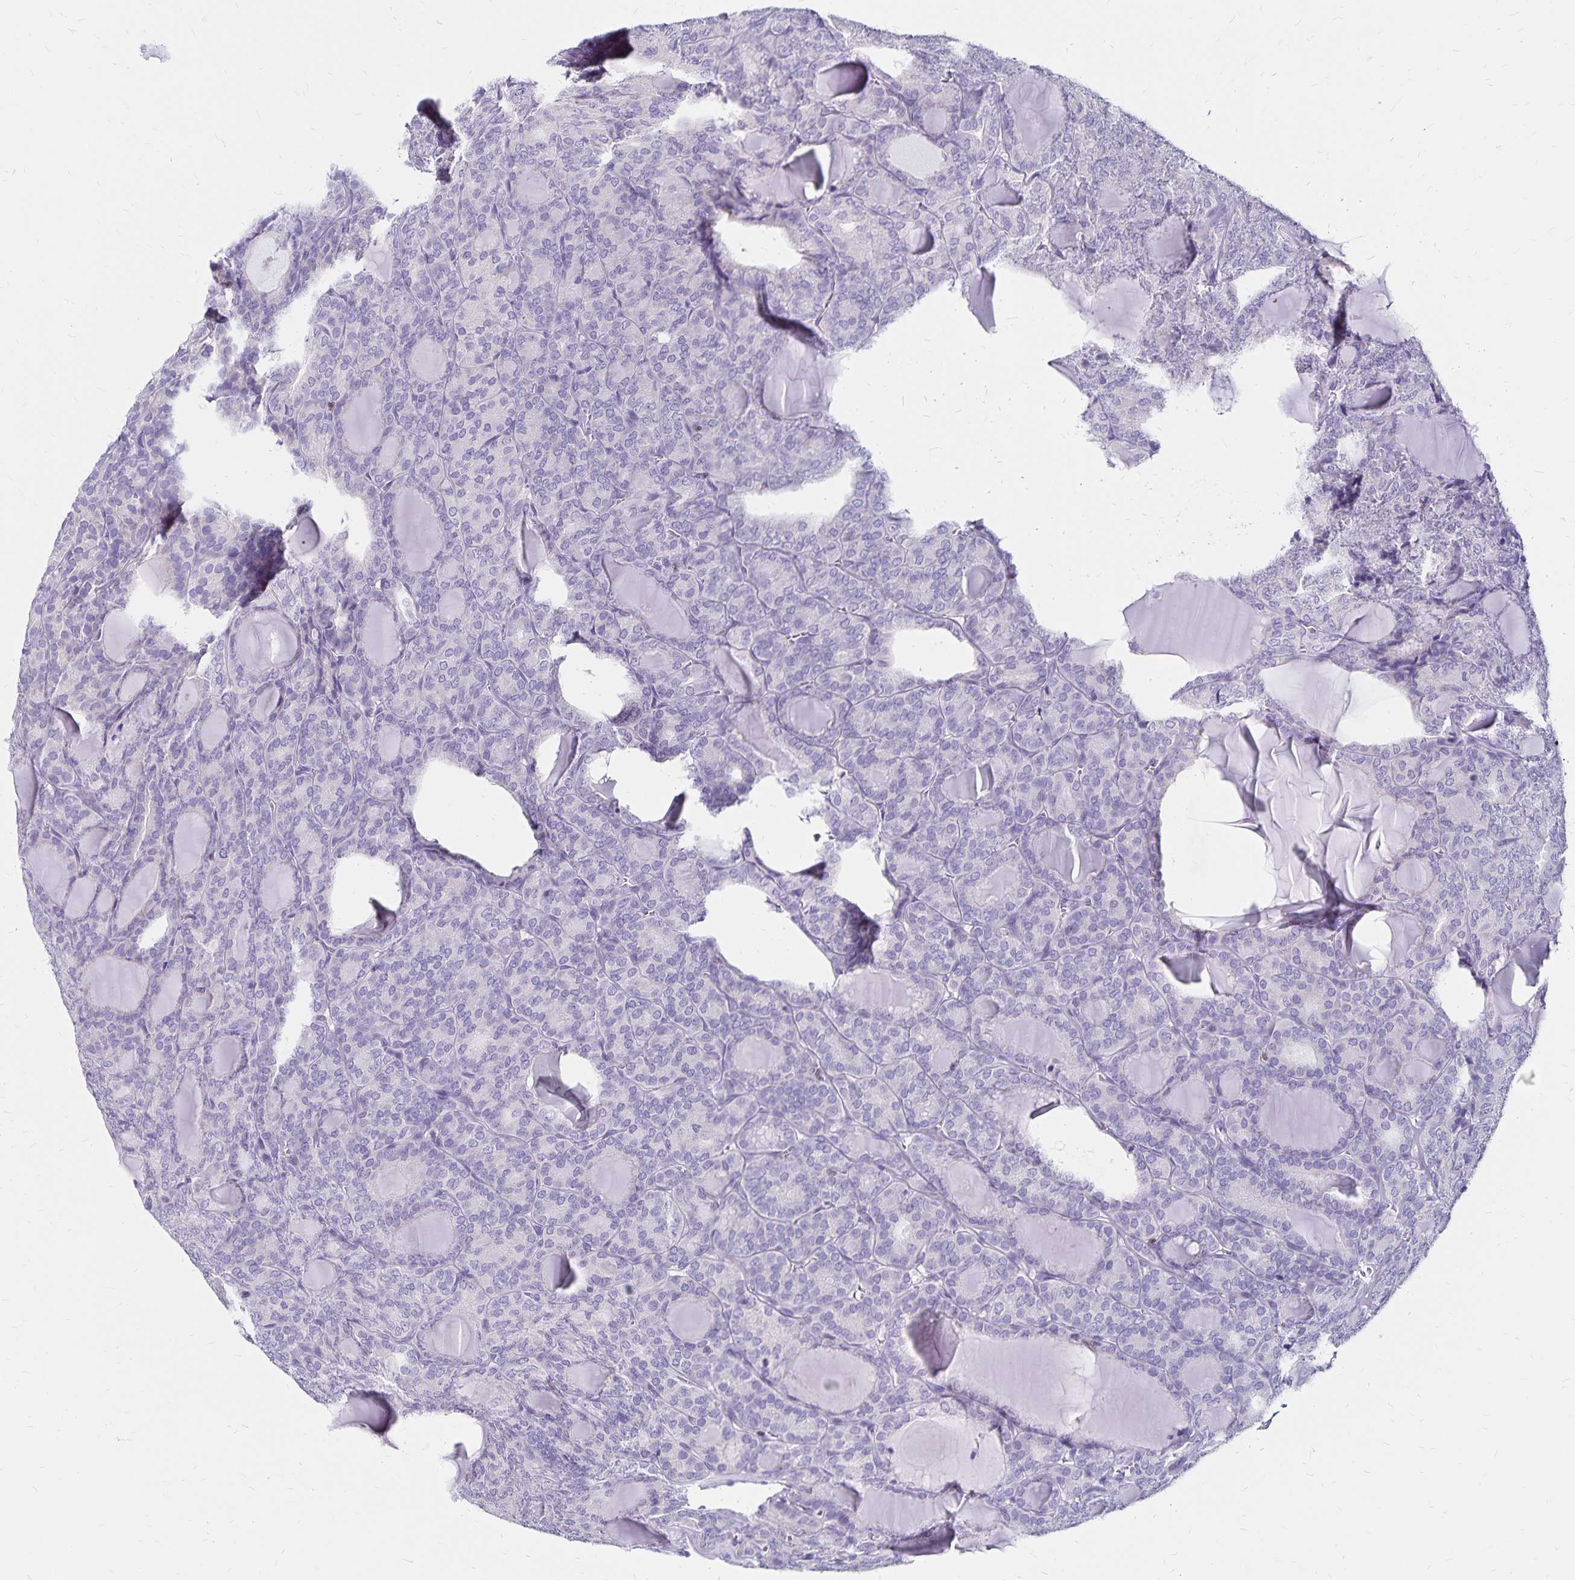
{"staining": {"intensity": "negative", "quantity": "none", "location": "none"}, "tissue": "thyroid cancer", "cell_type": "Tumor cells", "image_type": "cancer", "snomed": [{"axis": "morphology", "description": "Follicular adenoma carcinoma, NOS"}, {"axis": "topography", "description": "Thyroid gland"}], "caption": "There is no significant expression in tumor cells of follicular adenoma carcinoma (thyroid).", "gene": "IKZF1", "patient": {"sex": "male", "age": 74}}